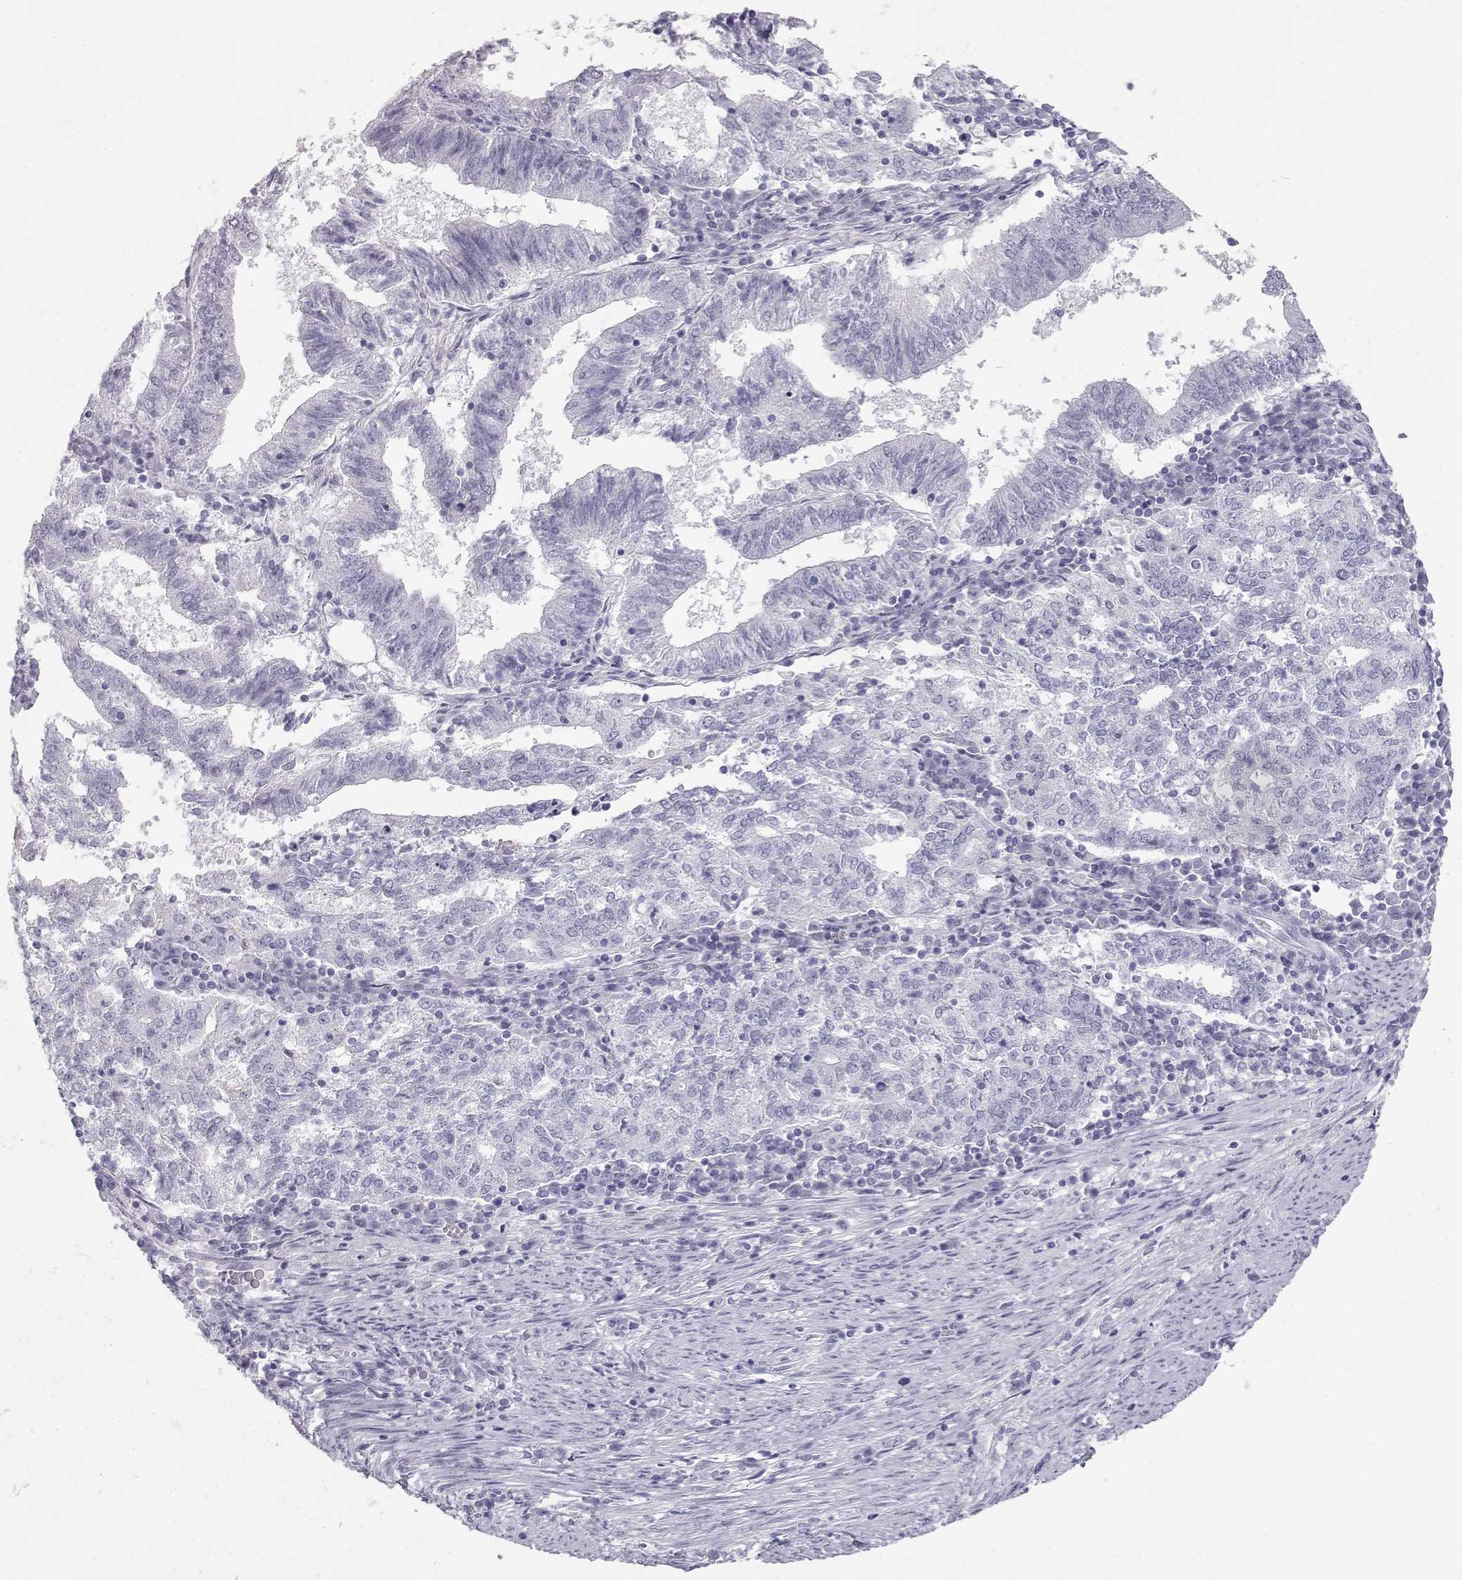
{"staining": {"intensity": "negative", "quantity": "none", "location": "none"}, "tissue": "endometrial cancer", "cell_type": "Tumor cells", "image_type": "cancer", "snomed": [{"axis": "morphology", "description": "Adenocarcinoma, NOS"}, {"axis": "topography", "description": "Endometrium"}], "caption": "Immunohistochemistry of human adenocarcinoma (endometrial) shows no expression in tumor cells.", "gene": "TKTL1", "patient": {"sex": "female", "age": 82}}